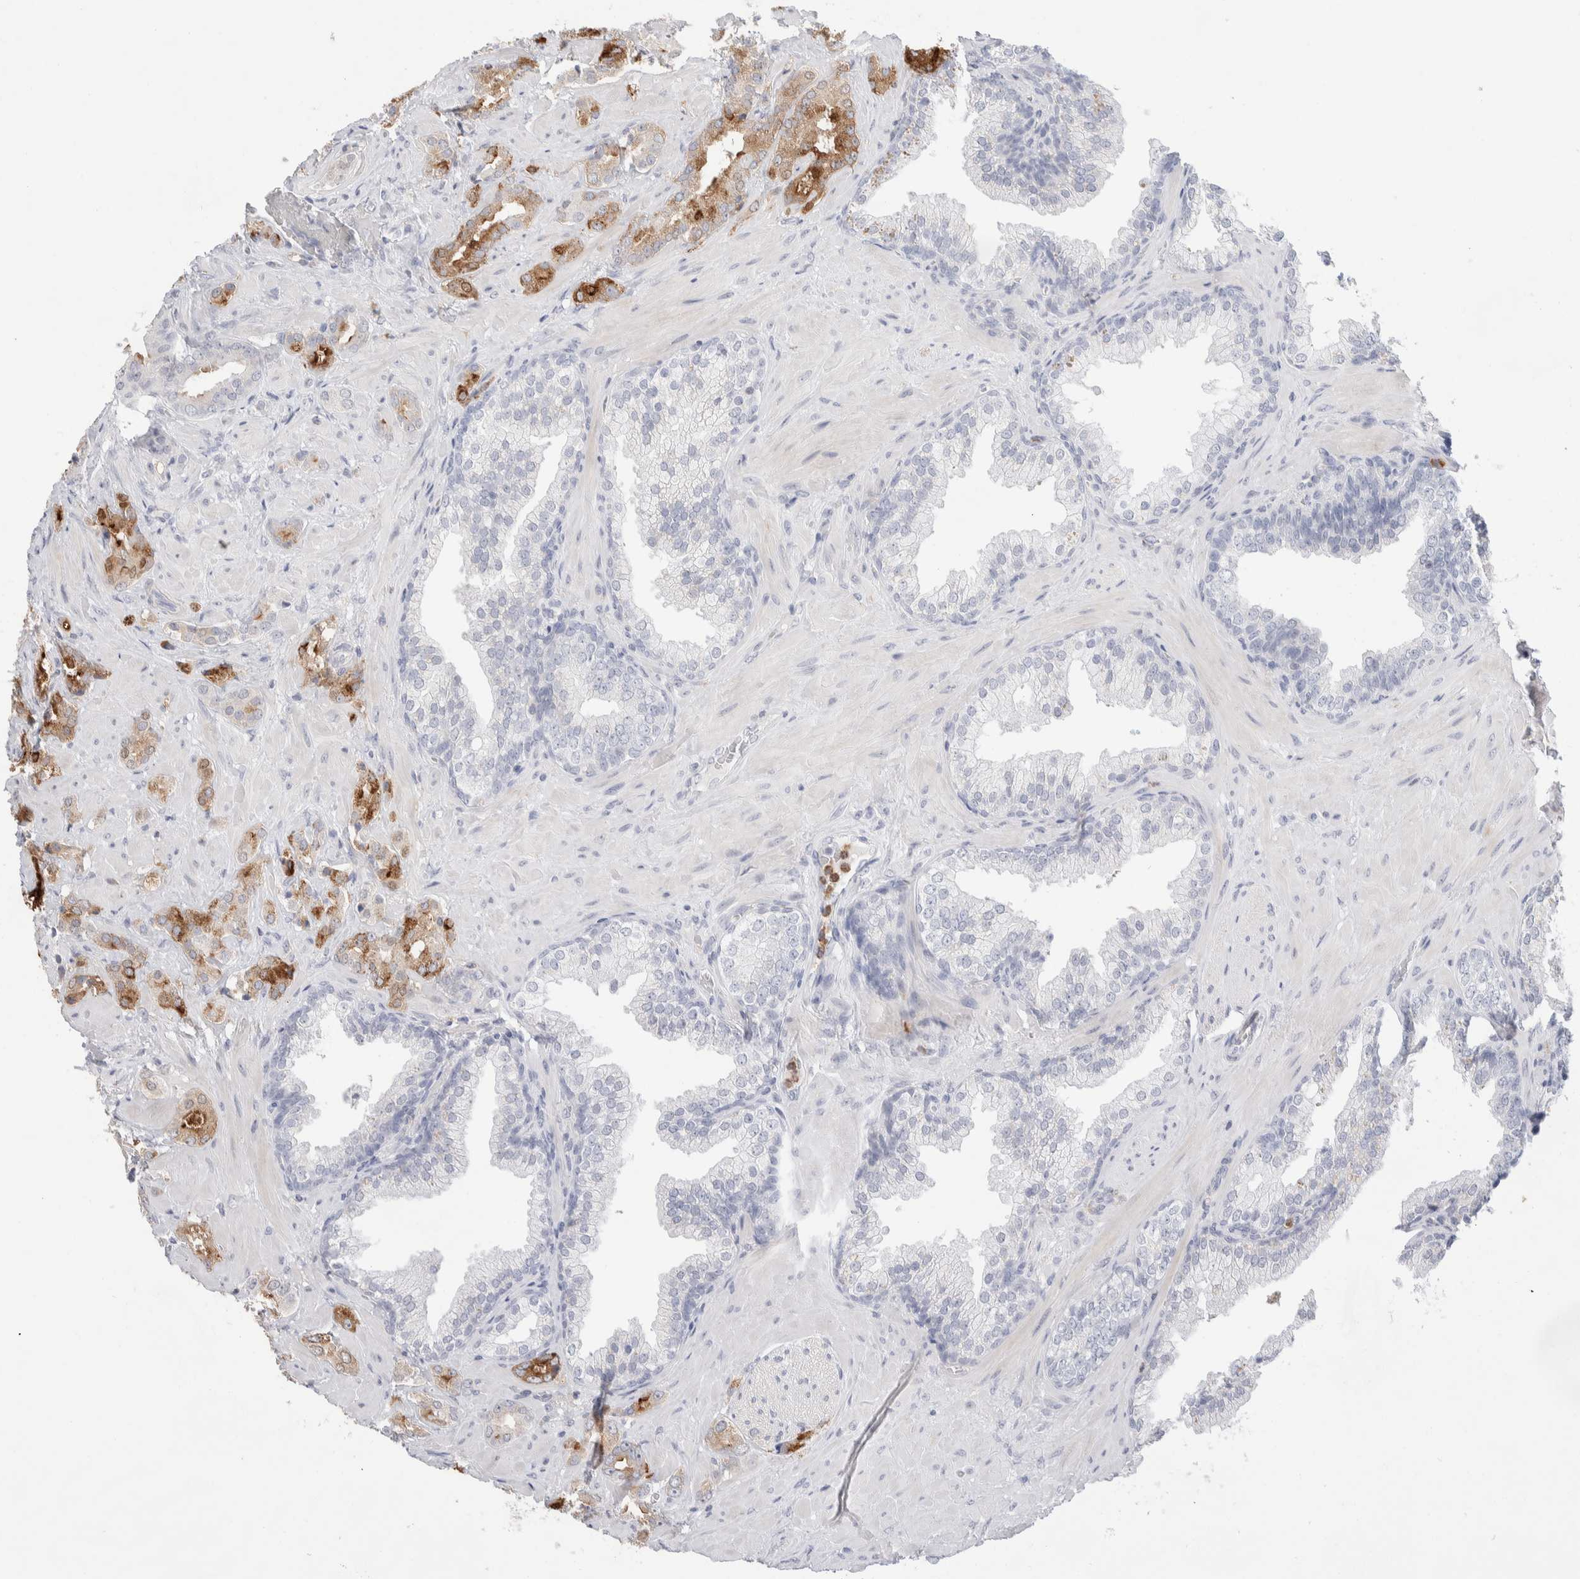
{"staining": {"intensity": "strong", "quantity": "<25%", "location": "cytoplasmic/membranous"}, "tissue": "prostate cancer", "cell_type": "Tumor cells", "image_type": "cancer", "snomed": [{"axis": "morphology", "description": "Adenocarcinoma, High grade"}, {"axis": "topography", "description": "Prostate"}], "caption": "Immunohistochemical staining of human prostate cancer exhibits medium levels of strong cytoplasmic/membranous positivity in about <25% of tumor cells.", "gene": "SEPTIN4", "patient": {"sex": "male", "age": 64}}